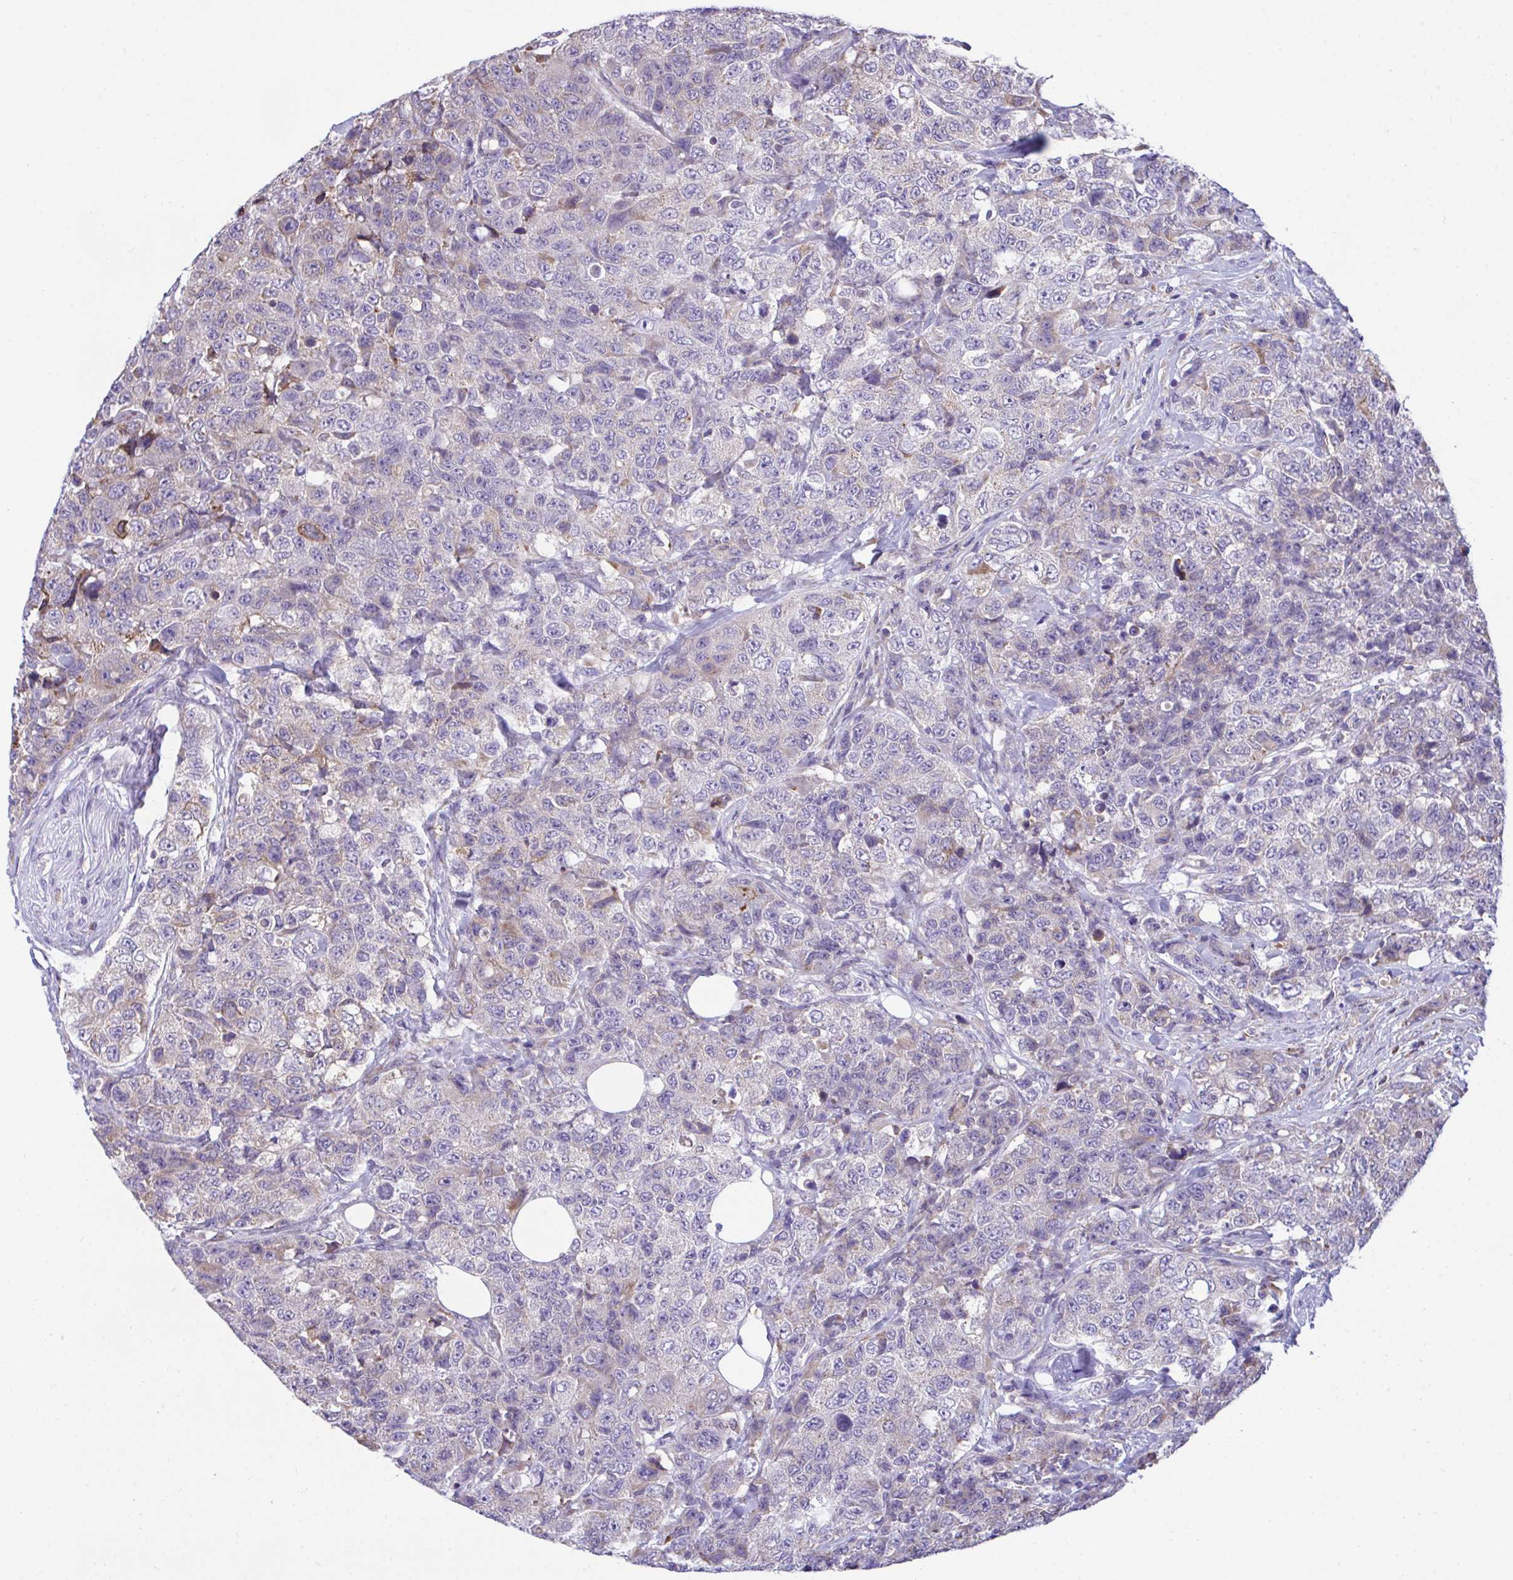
{"staining": {"intensity": "moderate", "quantity": "<25%", "location": "cytoplasmic/membranous"}, "tissue": "urothelial cancer", "cell_type": "Tumor cells", "image_type": "cancer", "snomed": [{"axis": "morphology", "description": "Urothelial carcinoma, High grade"}, {"axis": "topography", "description": "Urinary bladder"}], "caption": "There is low levels of moderate cytoplasmic/membranous staining in tumor cells of urothelial carcinoma (high-grade), as demonstrated by immunohistochemical staining (brown color).", "gene": "PIGK", "patient": {"sex": "female", "age": 78}}